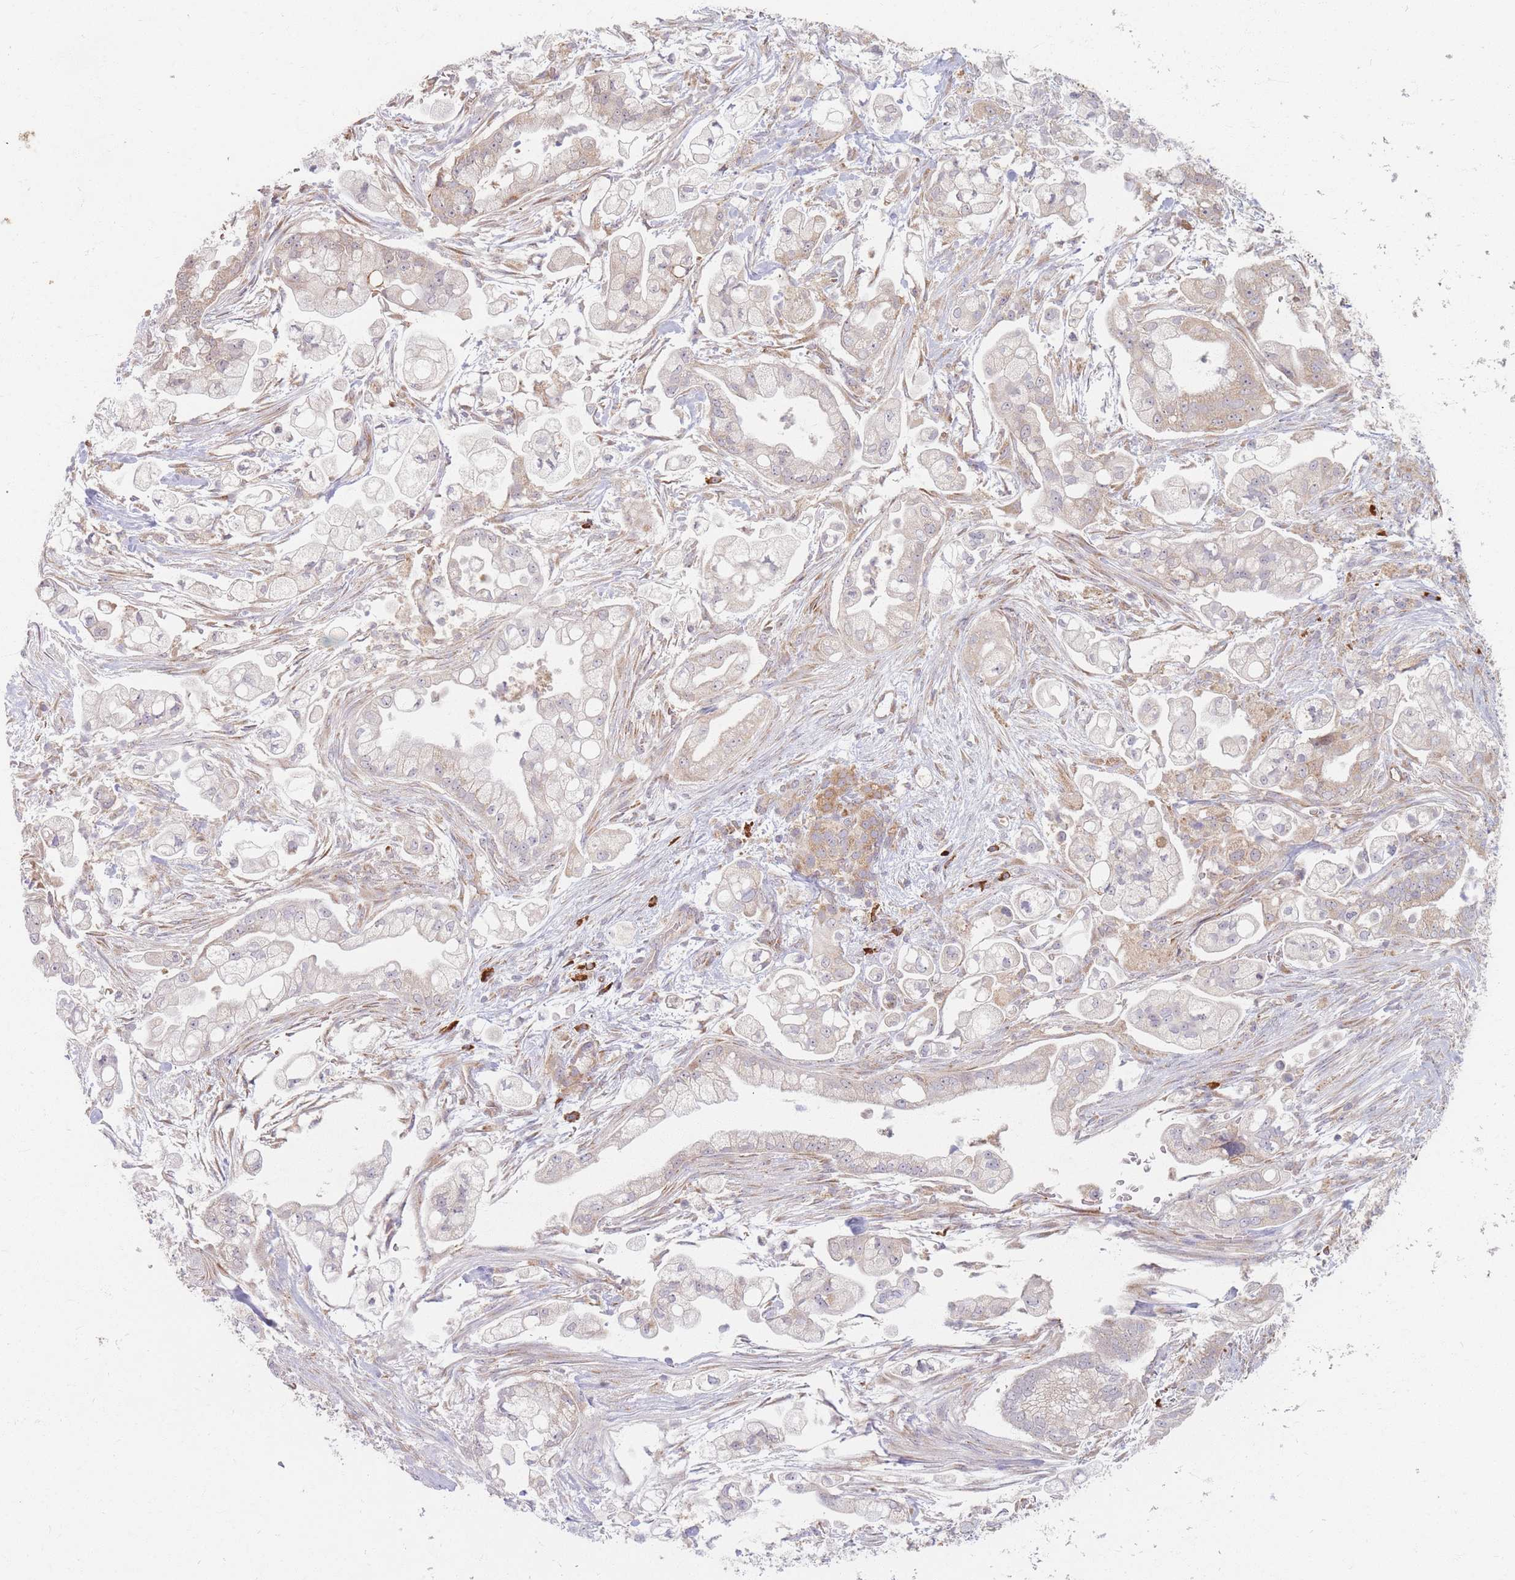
{"staining": {"intensity": "weak", "quantity": "<25%", "location": "cytoplasmic/membranous"}, "tissue": "pancreatic cancer", "cell_type": "Tumor cells", "image_type": "cancer", "snomed": [{"axis": "morphology", "description": "Adenocarcinoma, NOS"}, {"axis": "topography", "description": "Pancreas"}], "caption": "Protein analysis of pancreatic adenocarcinoma demonstrates no significant positivity in tumor cells. (DAB immunohistochemistry (IHC), high magnification).", "gene": "SMIM14", "patient": {"sex": "female", "age": 69}}